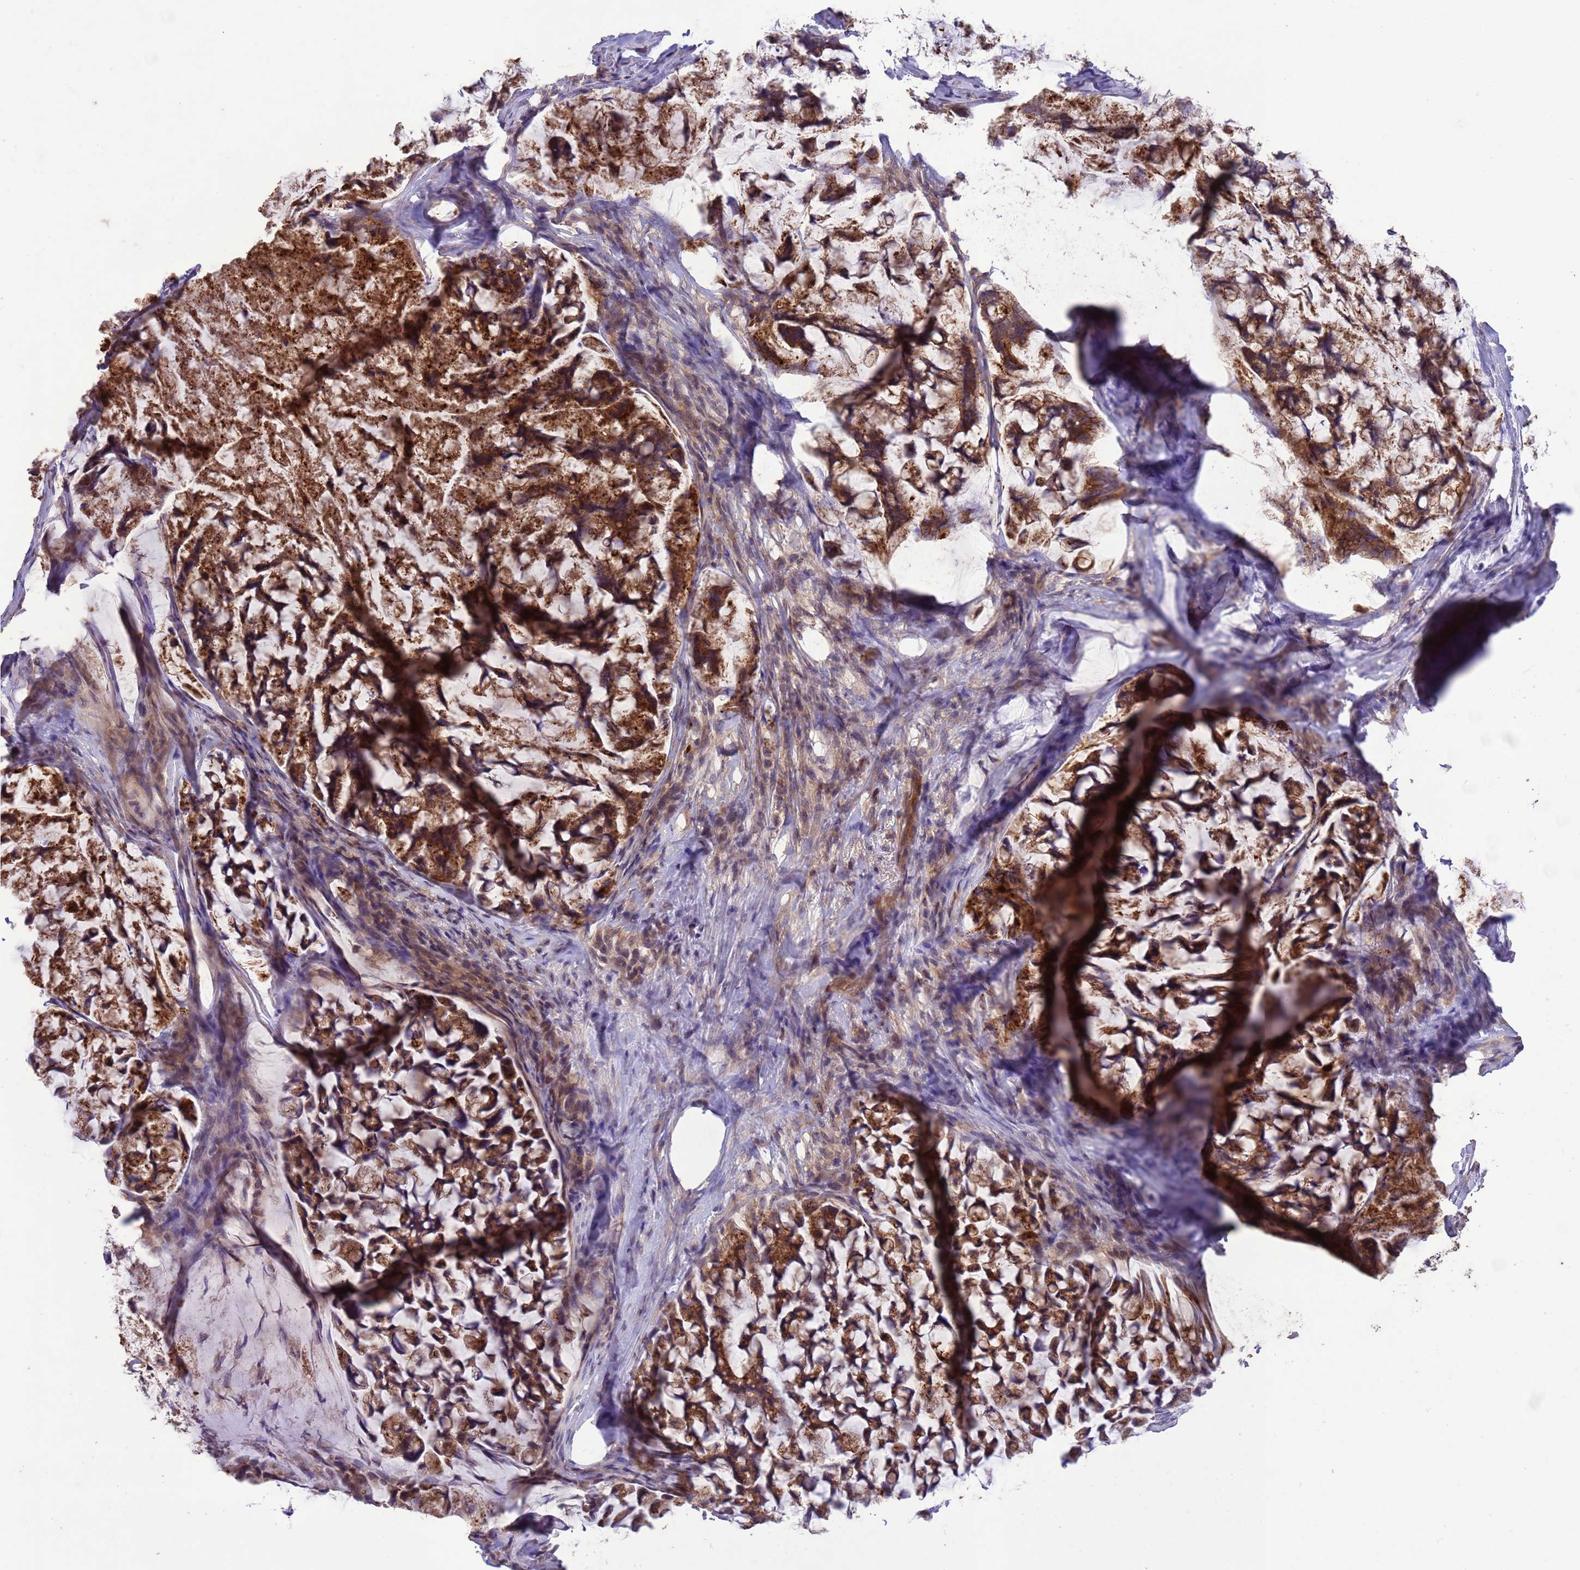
{"staining": {"intensity": "strong", "quantity": ">75%", "location": "cytoplasmic/membranous"}, "tissue": "stomach cancer", "cell_type": "Tumor cells", "image_type": "cancer", "snomed": [{"axis": "morphology", "description": "Adenocarcinoma, NOS"}, {"axis": "topography", "description": "Stomach, lower"}], "caption": "Protein expression analysis of adenocarcinoma (stomach) shows strong cytoplasmic/membranous staining in approximately >75% of tumor cells.", "gene": "SLC9B2", "patient": {"sex": "male", "age": 67}}